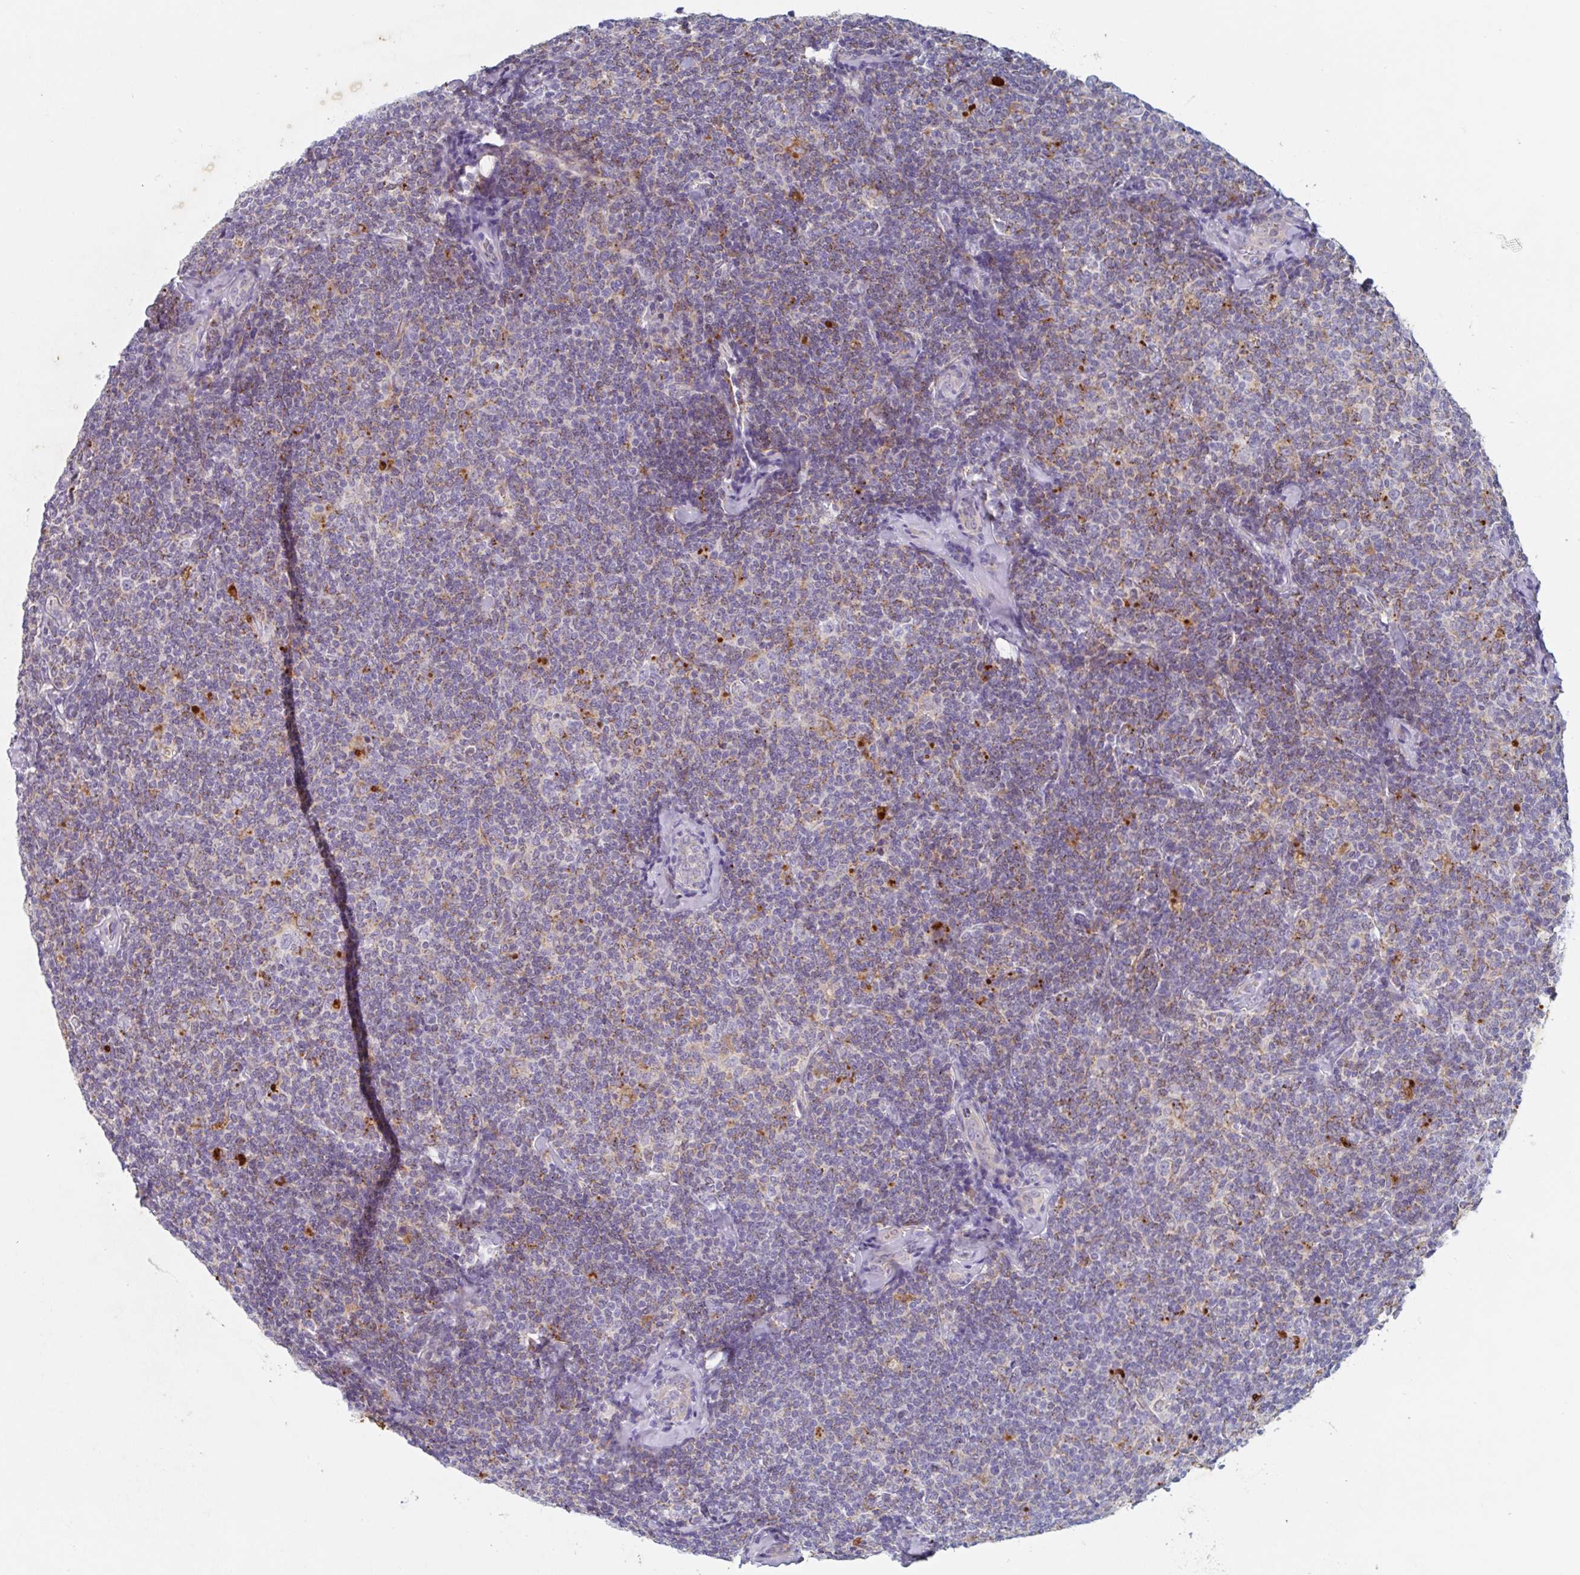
{"staining": {"intensity": "weak", "quantity": "<25%", "location": "cytoplasmic/membranous"}, "tissue": "lymphoma", "cell_type": "Tumor cells", "image_type": "cancer", "snomed": [{"axis": "morphology", "description": "Malignant lymphoma, non-Hodgkin's type, Low grade"}, {"axis": "topography", "description": "Lymph node"}], "caption": "Tumor cells are negative for brown protein staining in lymphoma.", "gene": "MANBA", "patient": {"sex": "female", "age": 56}}